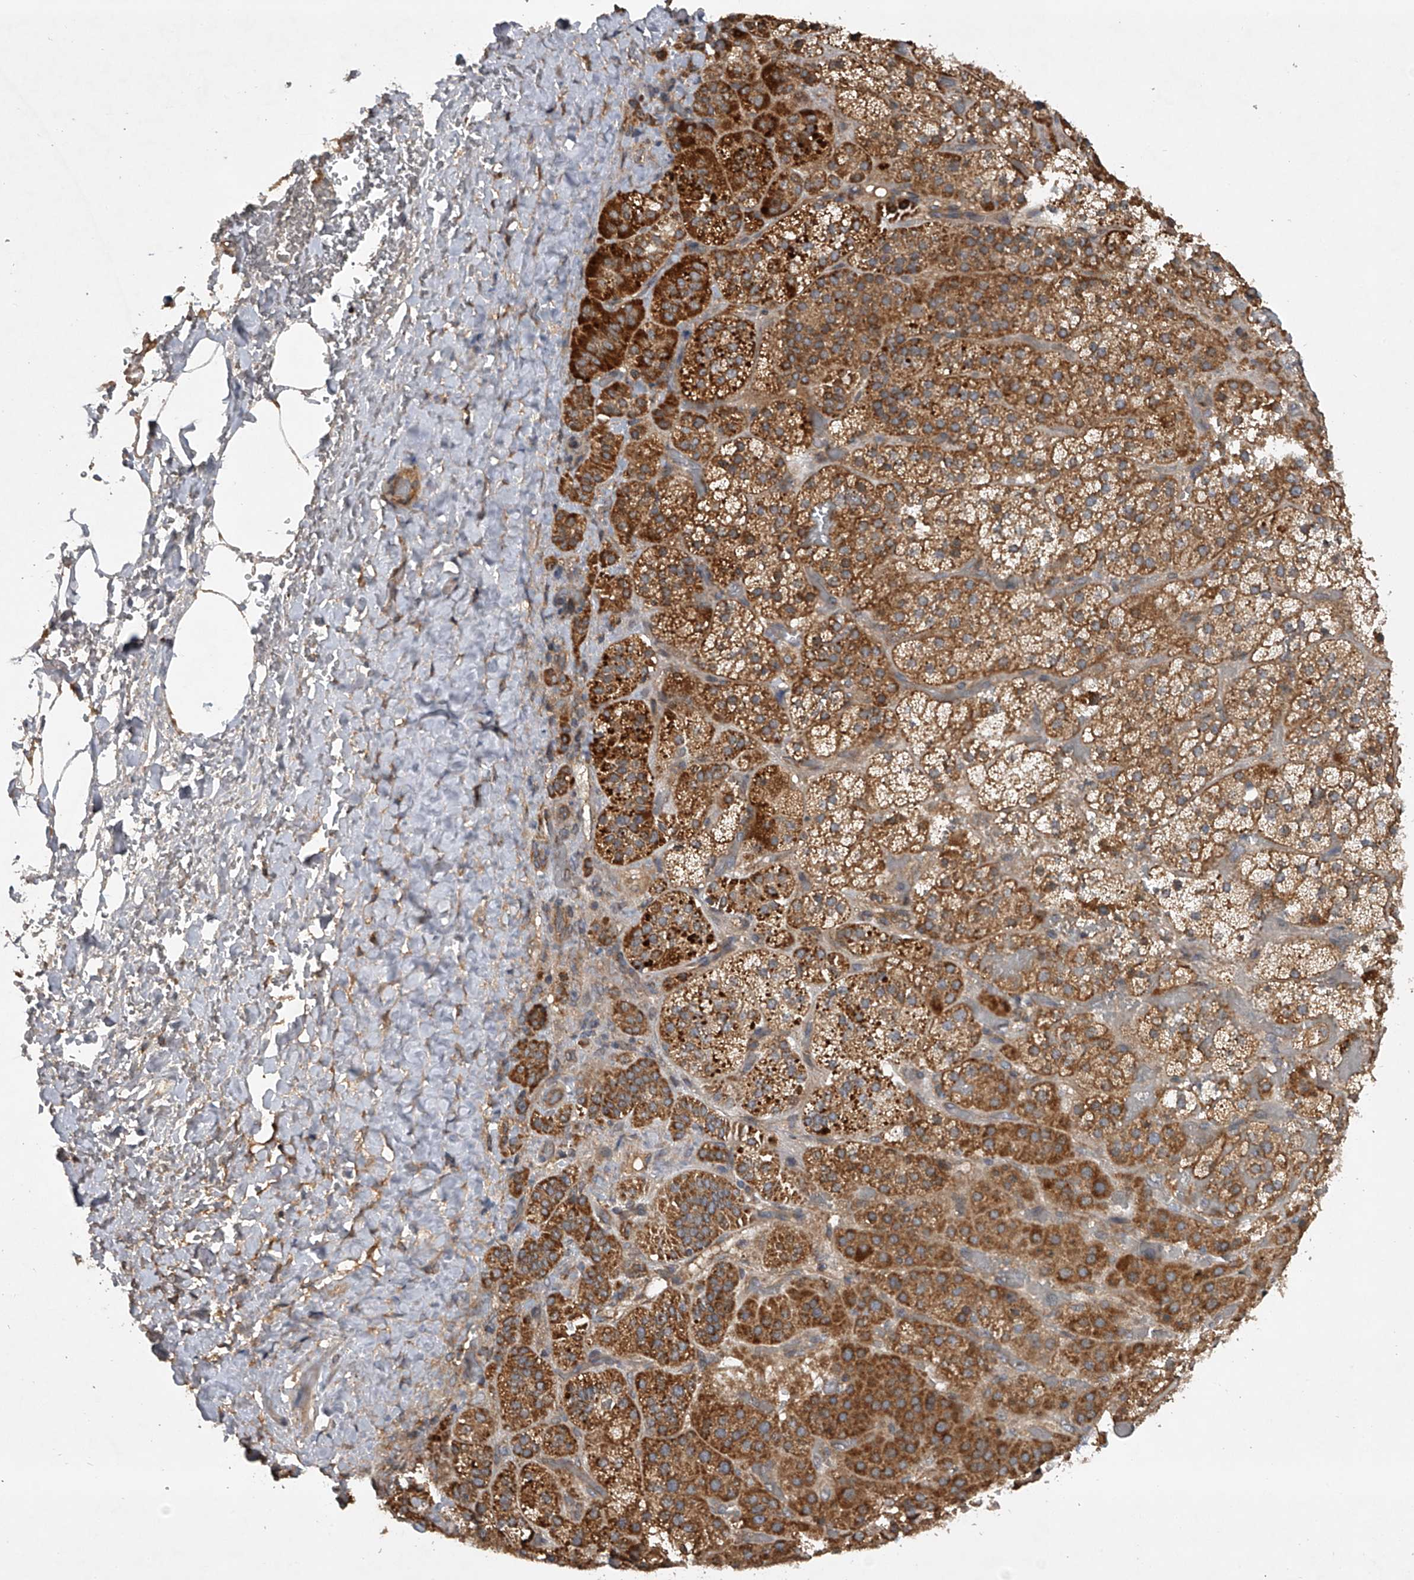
{"staining": {"intensity": "strong", "quantity": ">75%", "location": "cytoplasmic/membranous"}, "tissue": "adrenal gland", "cell_type": "Glandular cells", "image_type": "normal", "snomed": [{"axis": "morphology", "description": "Normal tissue, NOS"}, {"axis": "topography", "description": "Adrenal gland"}], "caption": "Glandular cells display high levels of strong cytoplasmic/membranous positivity in about >75% of cells in unremarkable adrenal gland.", "gene": "NFS1", "patient": {"sex": "male", "age": 57}}